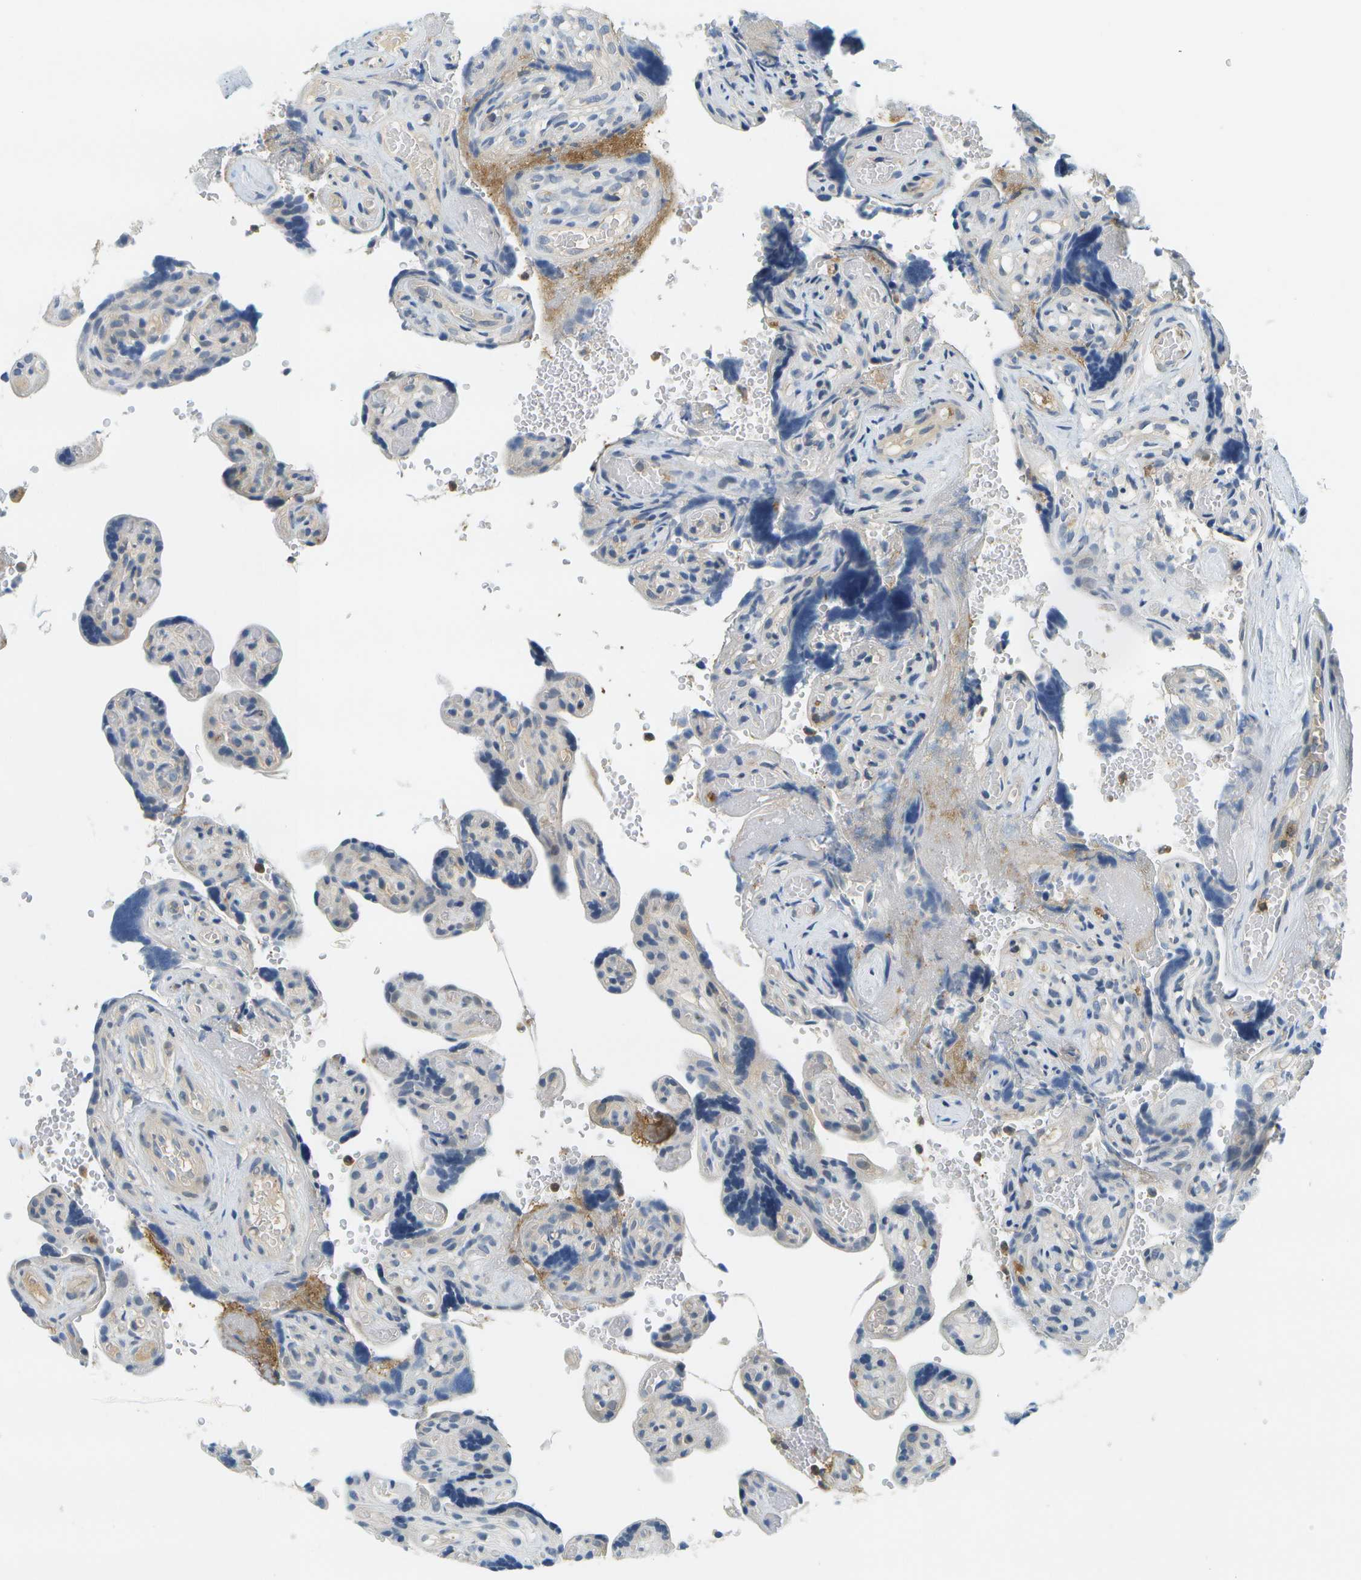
{"staining": {"intensity": "weak", "quantity": ">75%", "location": "cytoplasmic/membranous"}, "tissue": "placenta", "cell_type": "Decidual cells", "image_type": "normal", "snomed": [{"axis": "morphology", "description": "Normal tissue, NOS"}, {"axis": "topography", "description": "Placenta"}], "caption": "Immunohistochemistry (DAB (3,3'-diaminobenzidine)) staining of unremarkable placenta reveals weak cytoplasmic/membranous protein positivity in approximately >75% of decidual cells. (Stains: DAB (3,3'-diaminobenzidine) in brown, nuclei in blue, Microscopy: brightfield microscopy at high magnification).", "gene": "RASGRP2", "patient": {"sex": "female", "age": 30}}